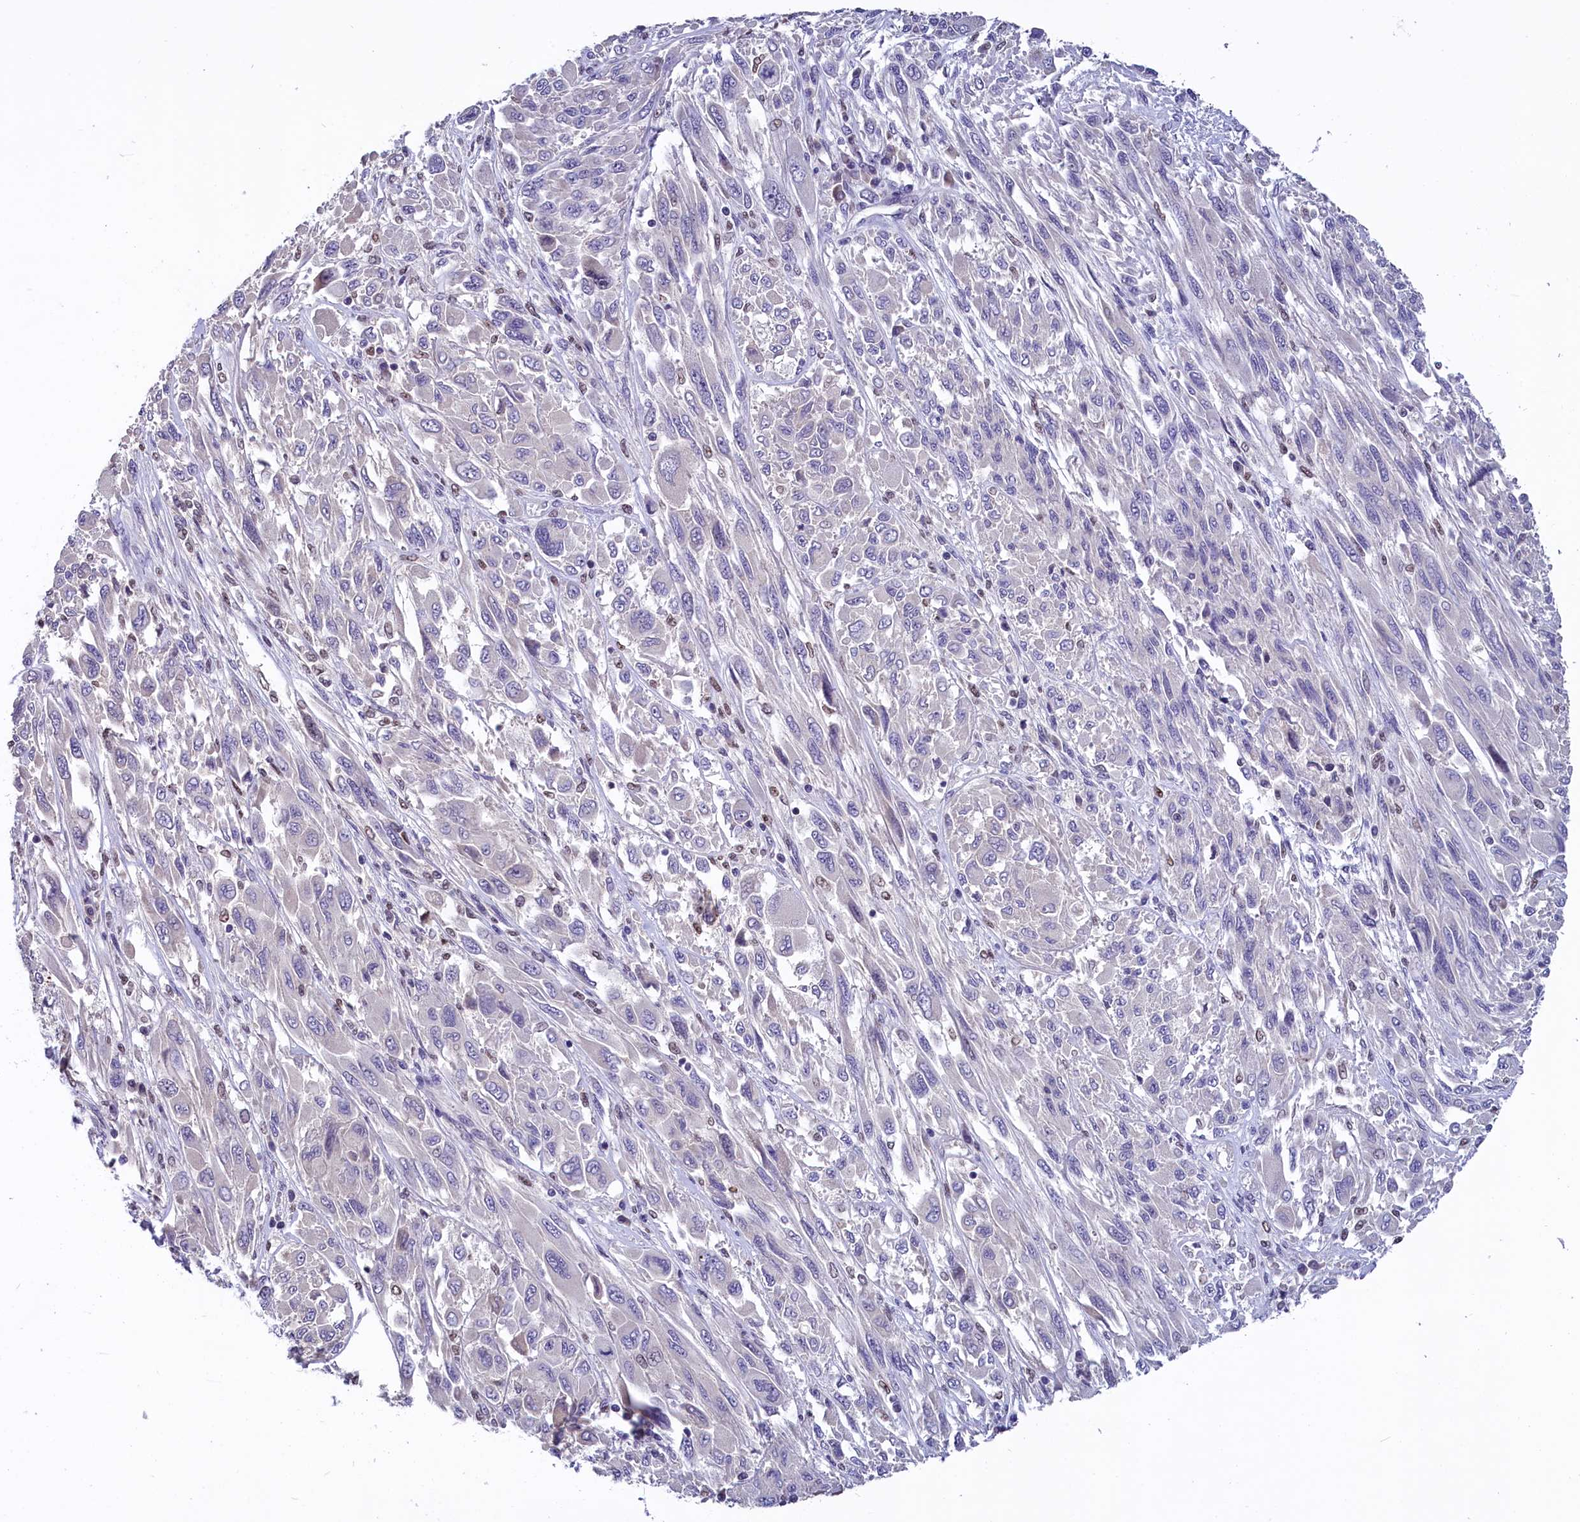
{"staining": {"intensity": "negative", "quantity": "none", "location": "none"}, "tissue": "melanoma", "cell_type": "Tumor cells", "image_type": "cancer", "snomed": [{"axis": "morphology", "description": "Malignant melanoma, NOS"}, {"axis": "topography", "description": "Skin"}], "caption": "The immunohistochemistry (IHC) histopathology image has no significant expression in tumor cells of melanoma tissue. (Stains: DAB IHC with hematoxylin counter stain, Microscopy: brightfield microscopy at high magnification).", "gene": "BTBD9", "patient": {"sex": "female", "age": 91}}